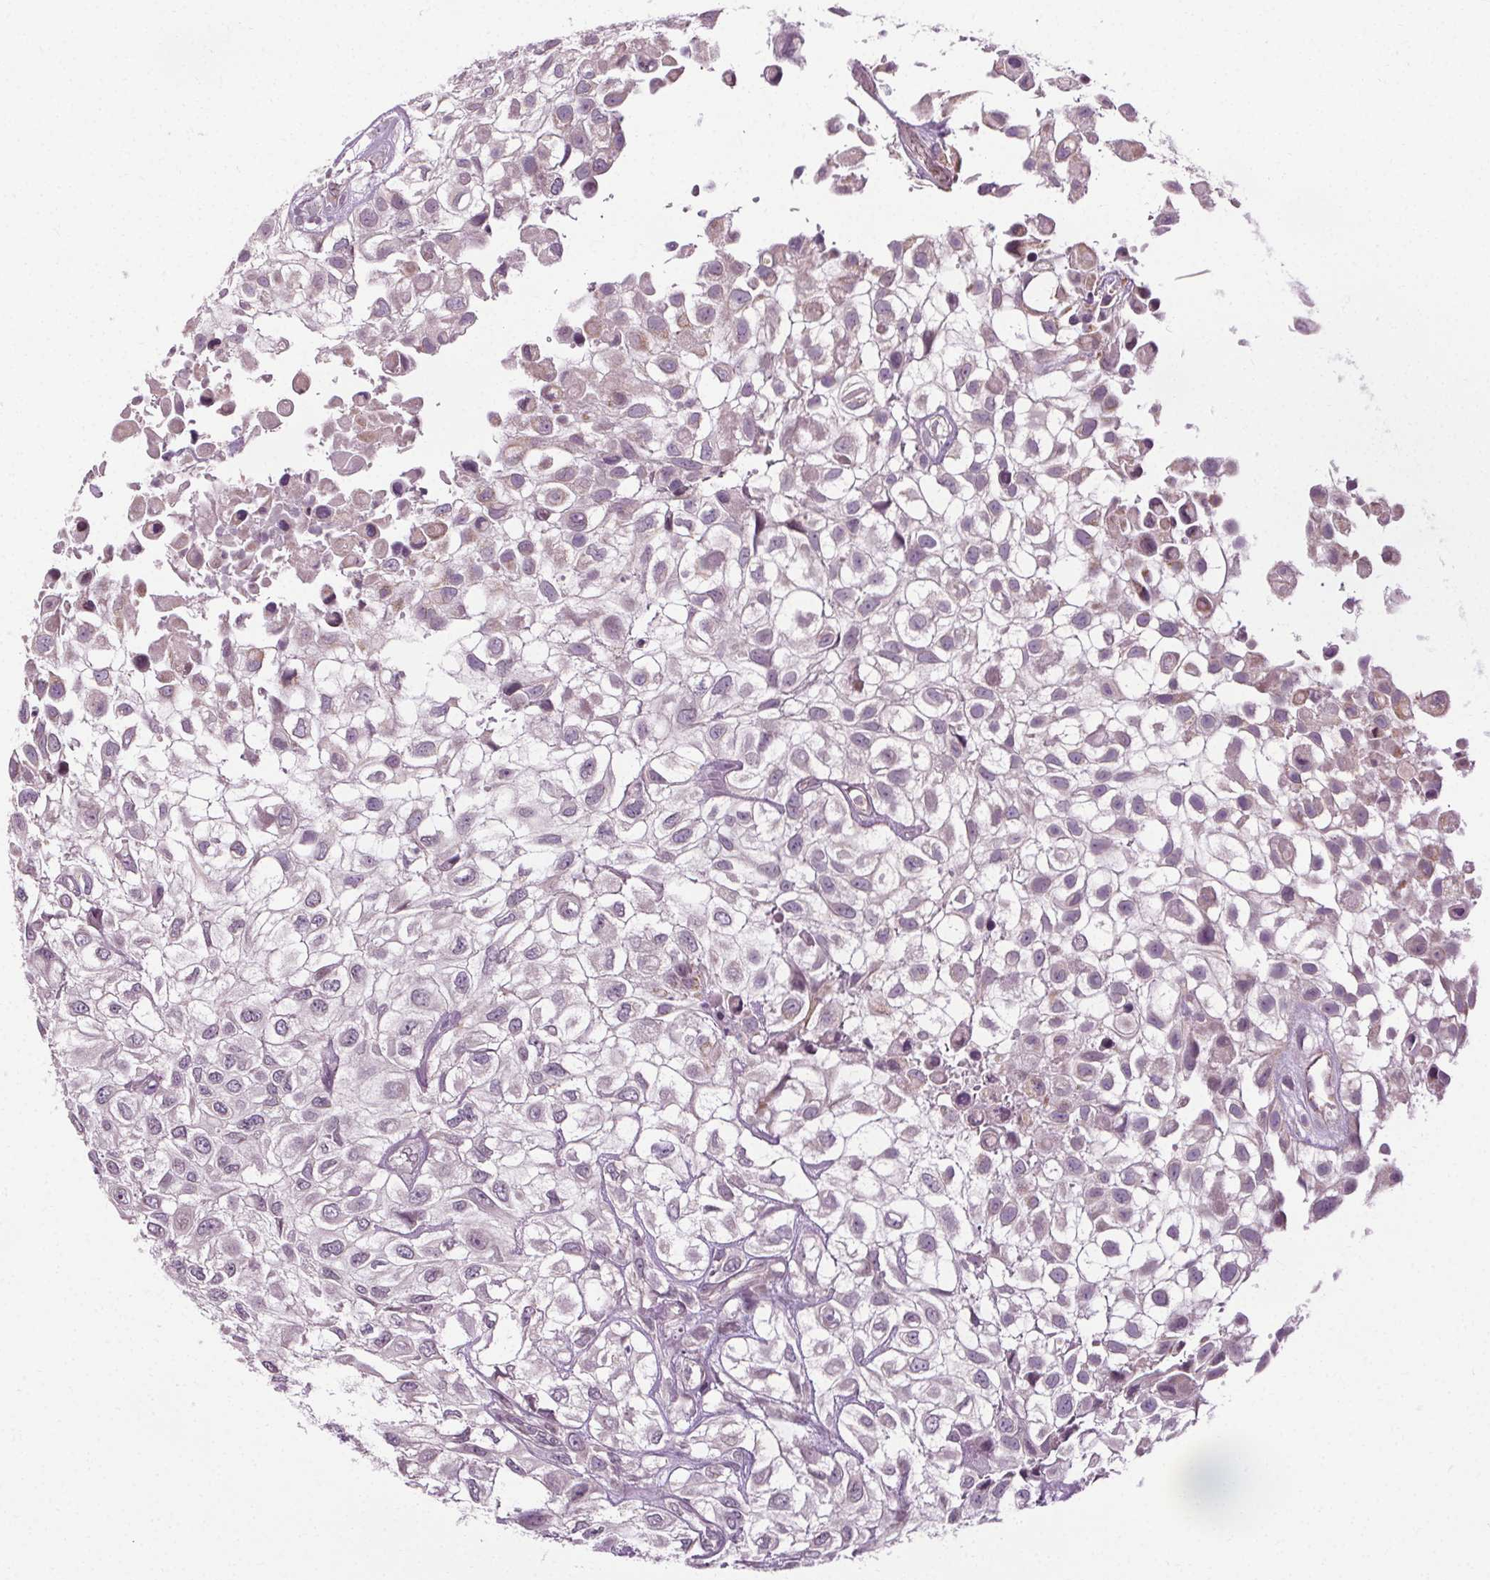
{"staining": {"intensity": "moderate", "quantity": "<25%", "location": "cytoplasmic/membranous,nuclear"}, "tissue": "urothelial cancer", "cell_type": "Tumor cells", "image_type": "cancer", "snomed": [{"axis": "morphology", "description": "Urothelial carcinoma, High grade"}, {"axis": "topography", "description": "Urinary bladder"}], "caption": "Moderate cytoplasmic/membranous and nuclear expression for a protein is present in approximately <25% of tumor cells of high-grade urothelial carcinoma using immunohistochemistry.", "gene": "LFNG", "patient": {"sex": "male", "age": 56}}